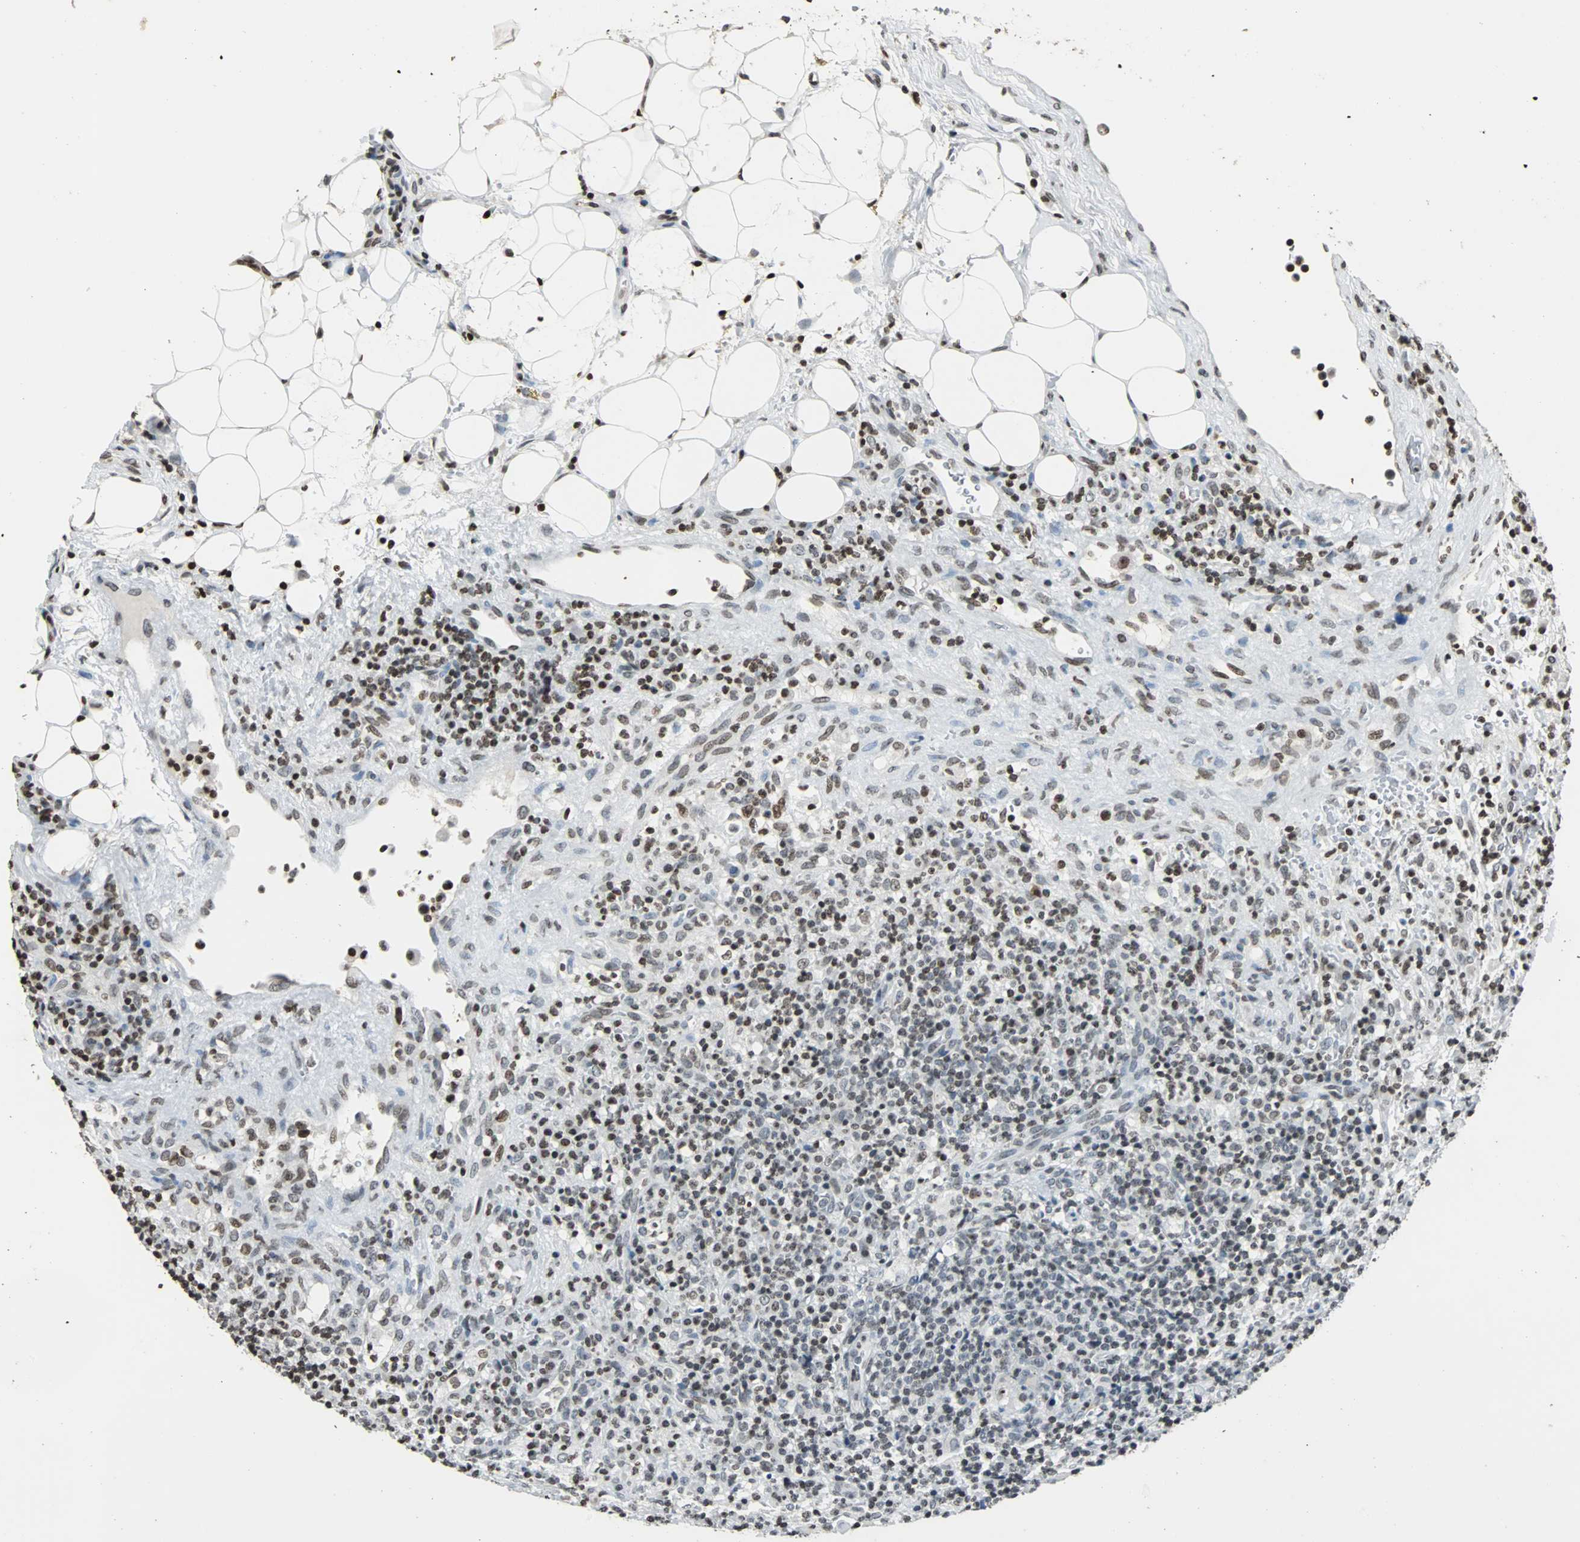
{"staining": {"intensity": "moderate", "quantity": "25%-75%", "location": "nuclear"}, "tissue": "lymphoma", "cell_type": "Tumor cells", "image_type": "cancer", "snomed": [{"axis": "morphology", "description": "Hodgkin's disease, NOS"}, {"axis": "topography", "description": "Lymph node"}], "caption": "Moderate nuclear protein expression is identified in about 25%-75% of tumor cells in lymphoma. Using DAB (3,3'-diaminobenzidine) (brown) and hematoxylin (blue) stains, captured at high magnification using brightfield microscopy.", "gene": "PAXIP1", "patient": {"sex": "male", "age": 65}}